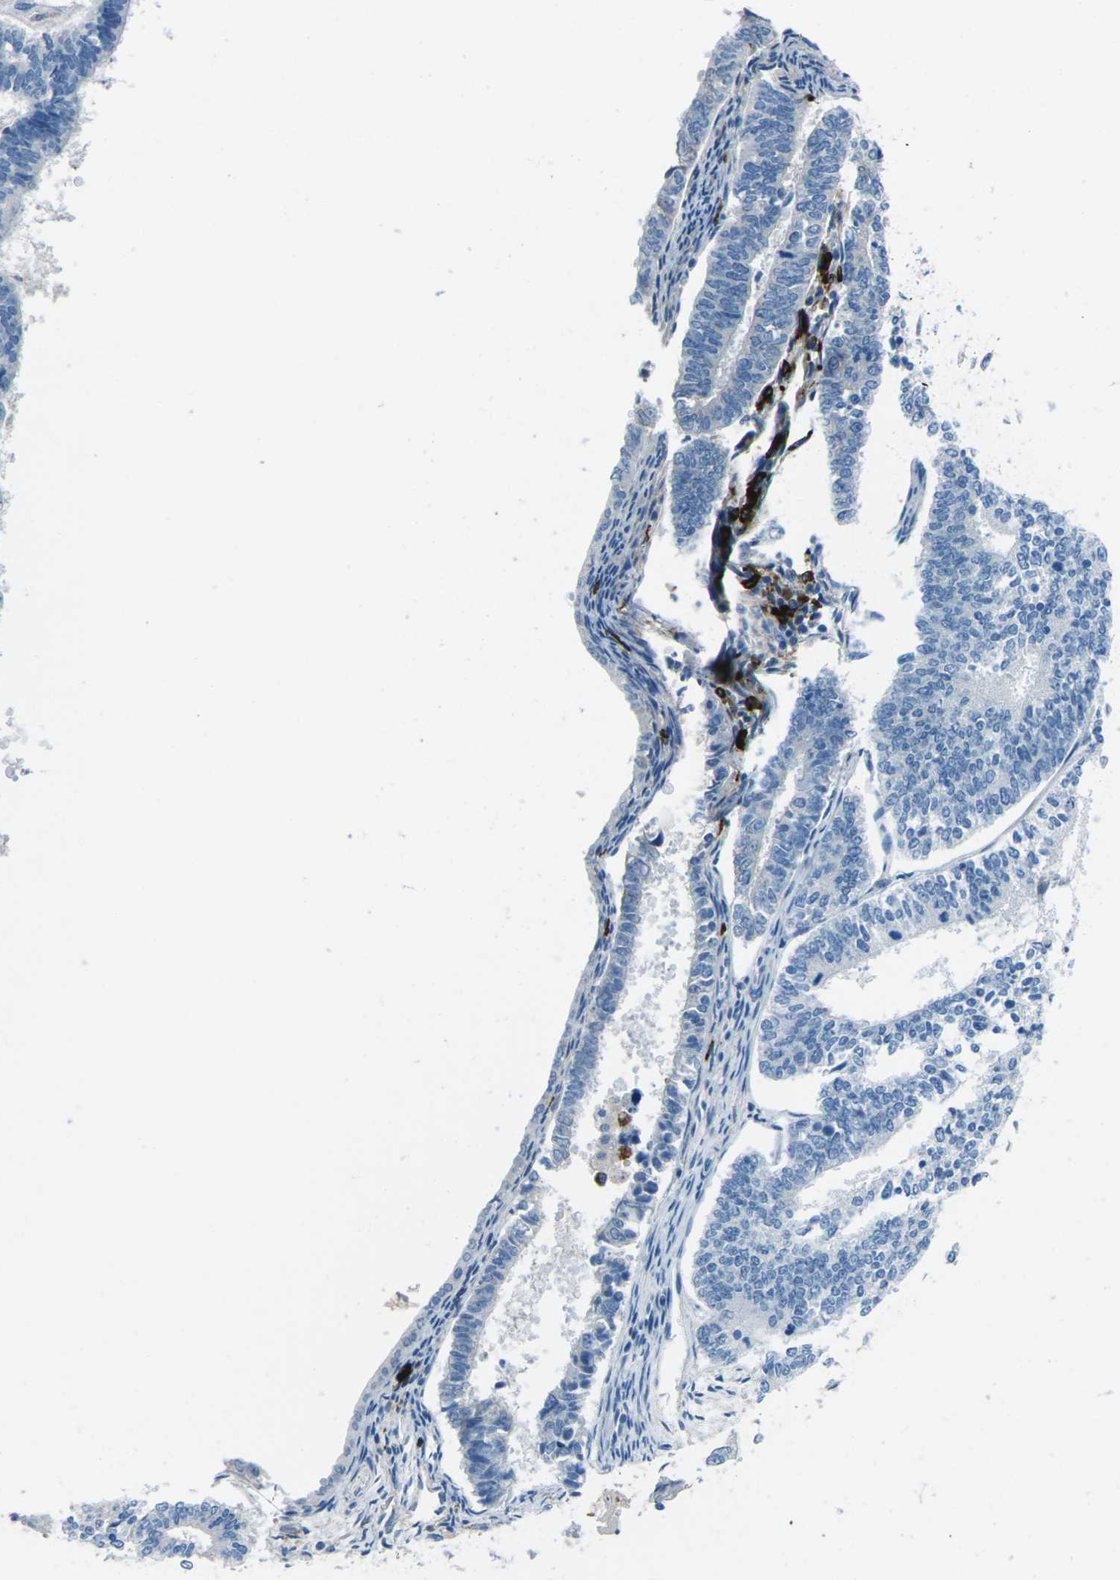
{"staining": {"intensity": "negative", "quantity": "none", "location": "none"}, "tissue": "endometrial cancer", "cell_type": "Tumor cells", "image_type": "cancer", "snomed": [{"axis": "morphology", "description": "Adenocarcinoma, NOS"}, {"axis": "topography", "description": "Endometrium"}], "caption": "Immunohistochemical staining of endometrial cancer (adenocarcinoma) reveals no significant positivity in tumor cells.", "gene": "FCN1", "patient": {"sex": "female", "age": 70}}